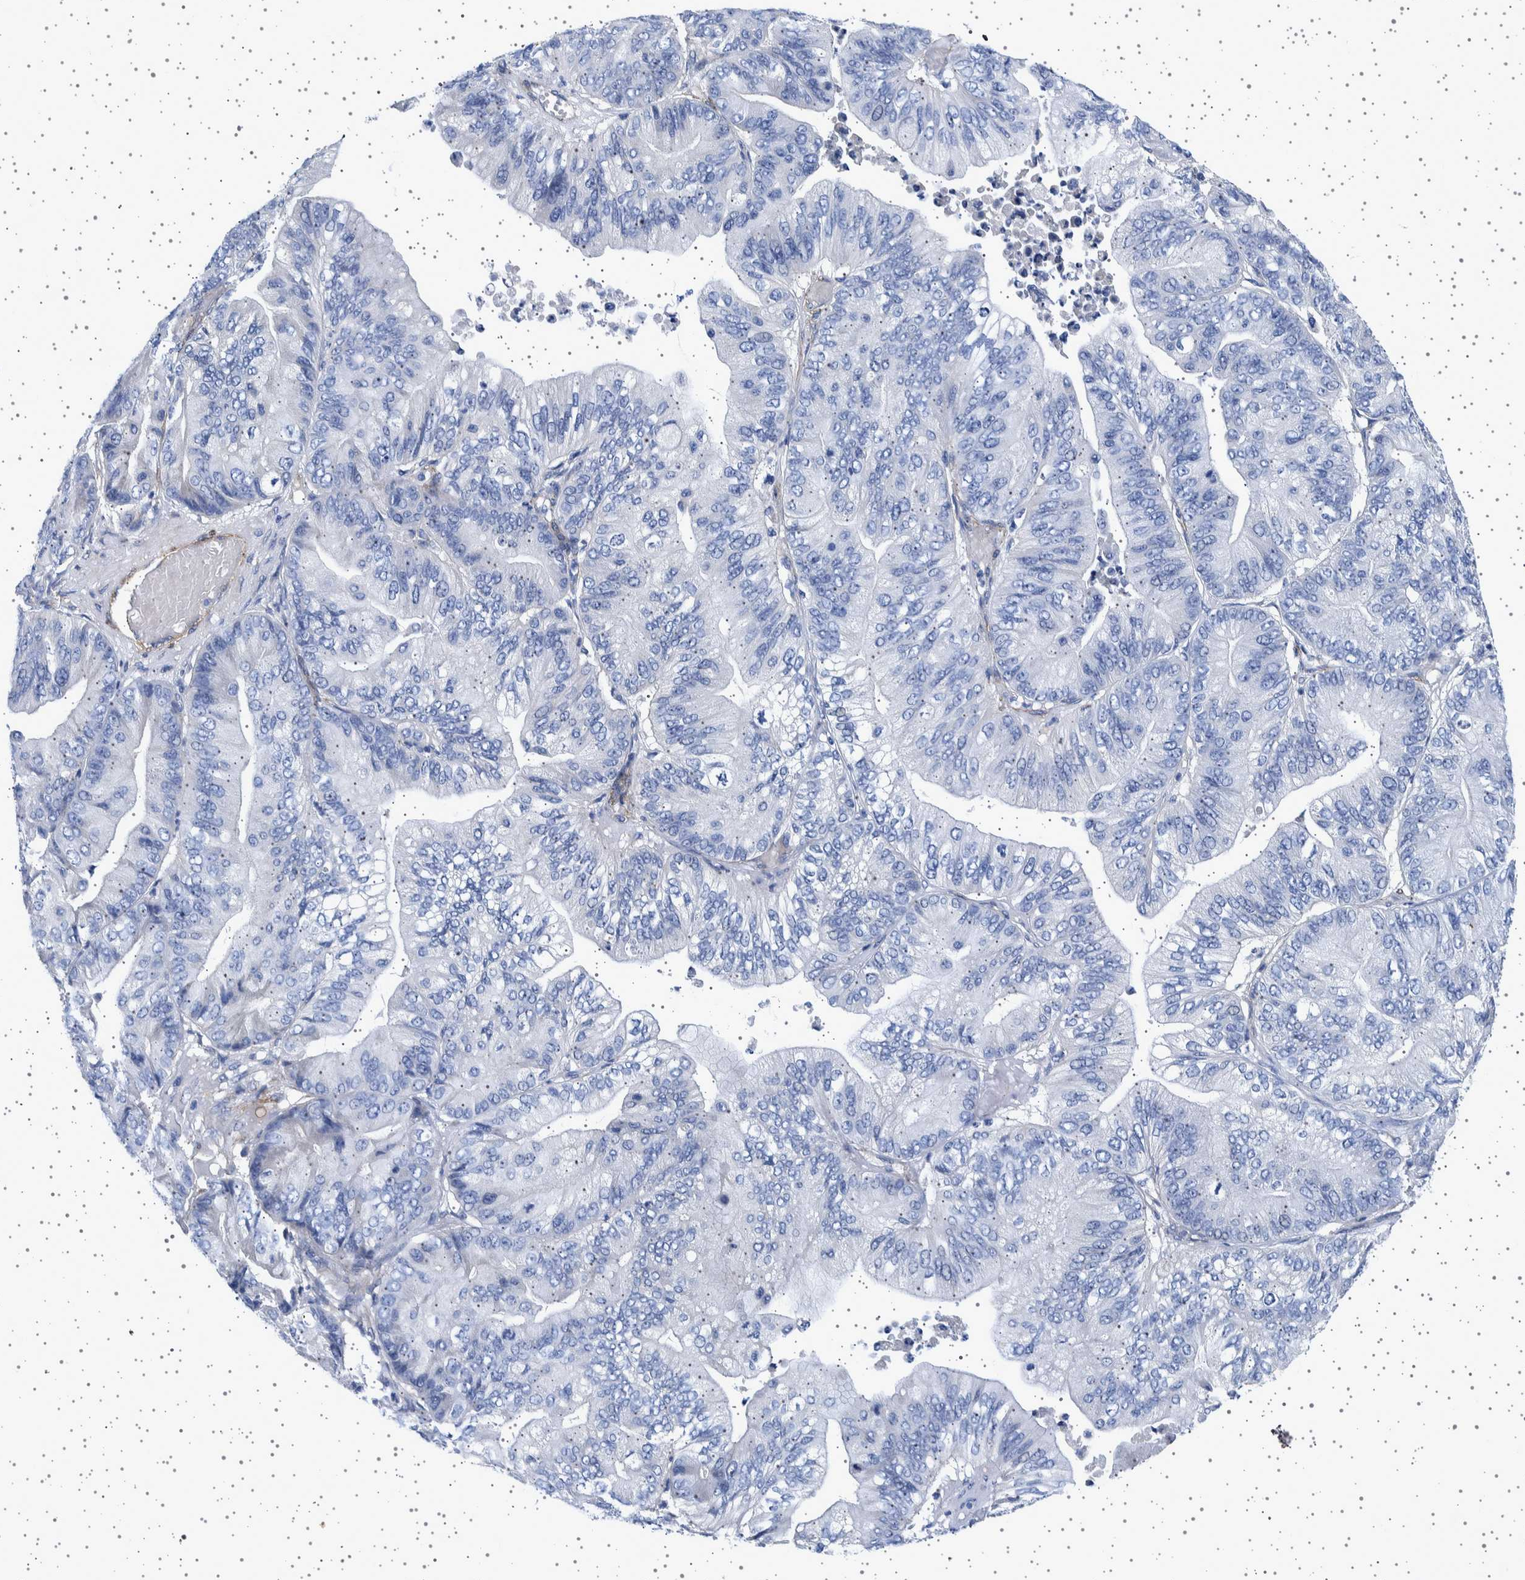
{"staining": {"intensity": "negative", "quantity": "none", "location": "none"}, "tissue": "ovarian cancer", "cell_type": "Tumor cells", "image_type": "cancer", "snomed": [{"axis": "morphology", "description": "Cystadenocarcinoma, mucinous, NOS"}, {"axis": "topography", "description": "Ovary"}], "caption": "Ovarian cancer (mucinous cystadenocarcinoma) was stained to show a protein in brown. There is no significant staining in tumor cells.", "gene": "SEPTIN4", "patient": {"sex": "female", "age": 61}}